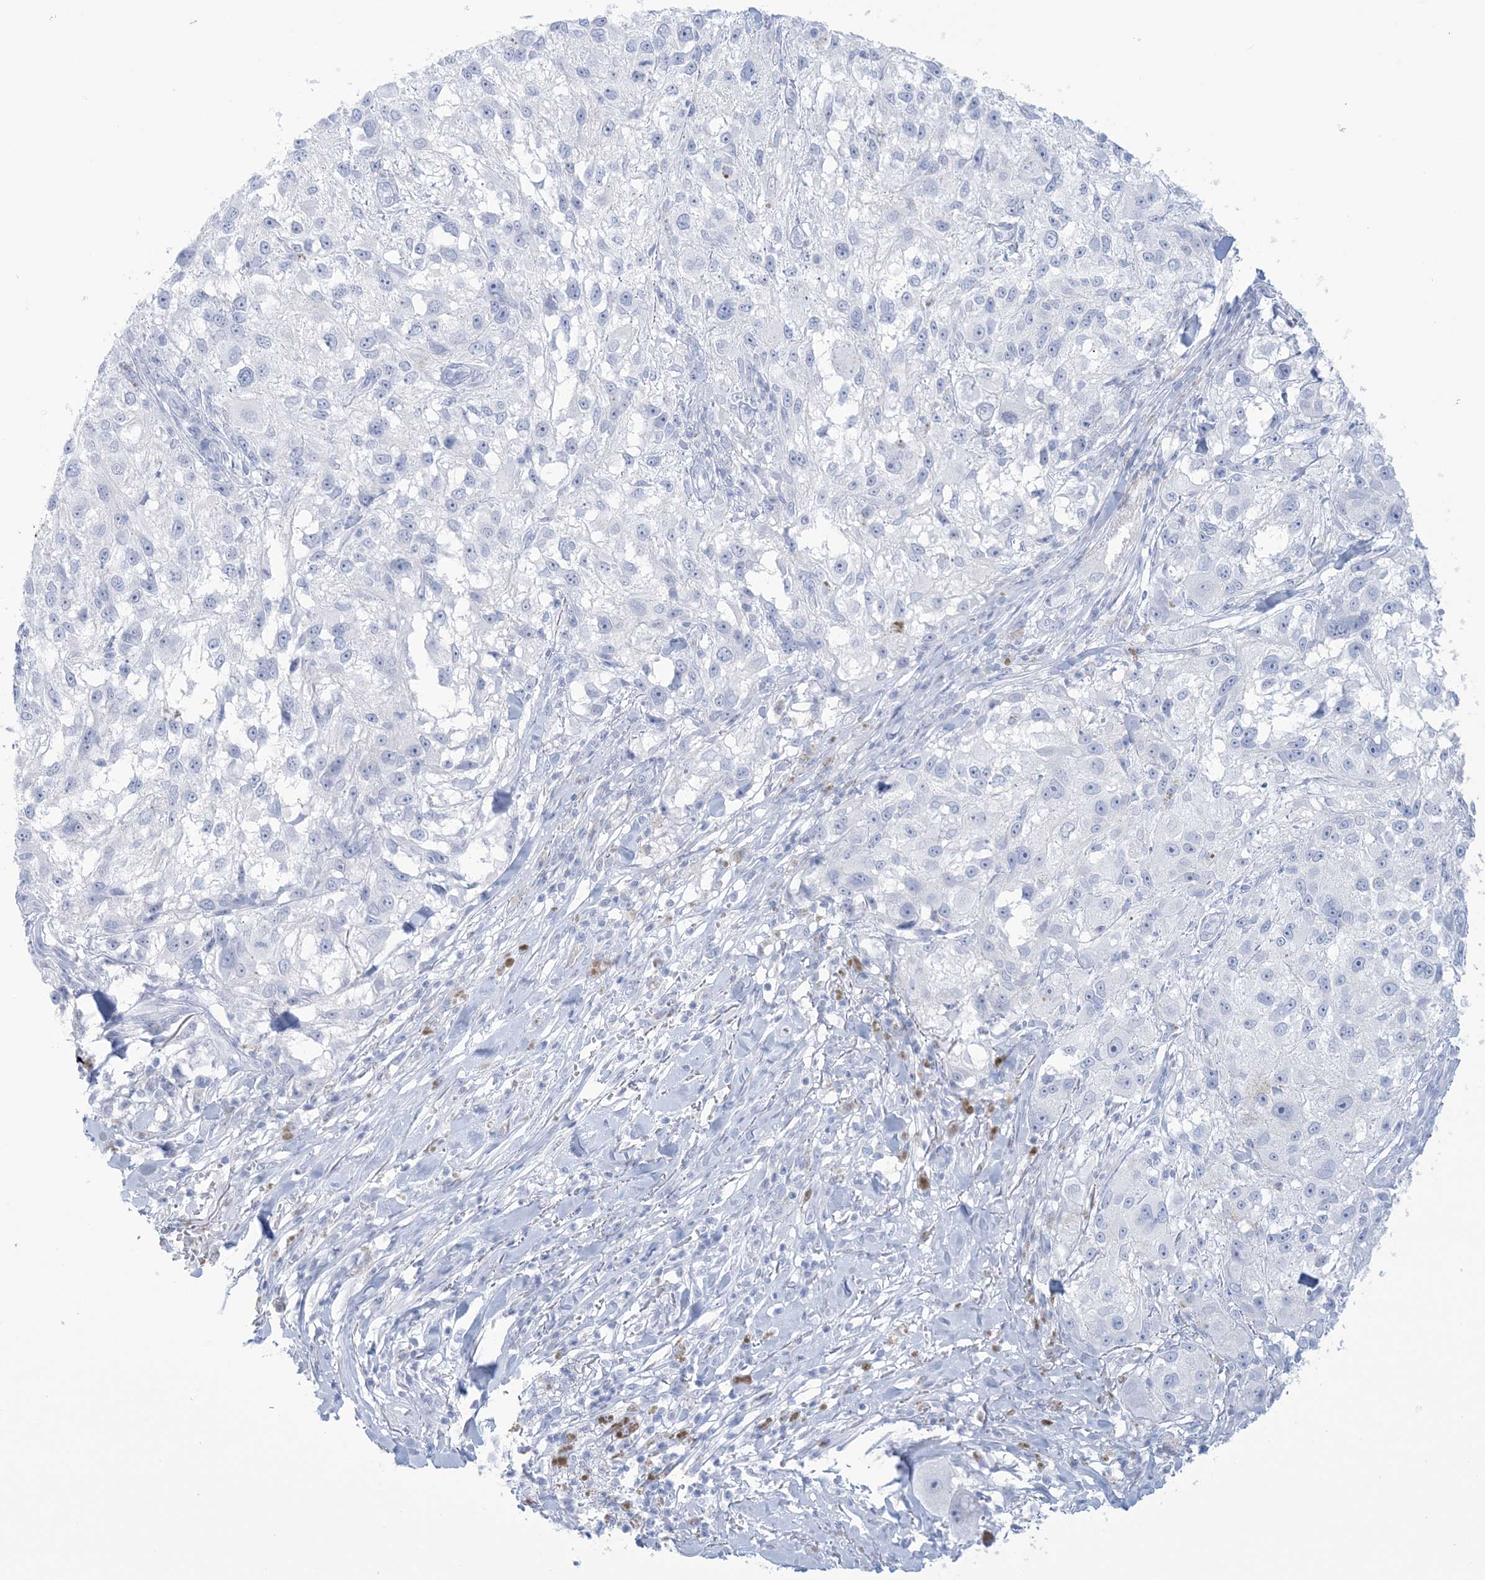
{"staining": {"intensity": "negative", "quantity": "none", "location": "none"}, "tissue": "melanoma", "cell_type": "Tumor cells", "image_type": "cancer", "snomed": [{"axis": "morphology", "description": "Necrosis, NOS"}, {"axis": "morphology", "description": "Malignant melanoma, NOS"}, {"axis": "topography", "description": "Skin"}], "caption": "DAB (3,3'-diaminobenzidine) immunohistochemical staining of human malignant melanoma reveals no significant staining in tumor cells. (Stains: DAB IHC with hematoxylin counter stain, Microscopy: brightfield microscopy at high magnification).", "gene": "AGXT", "patient": {"sex": "female", "age": 87}}